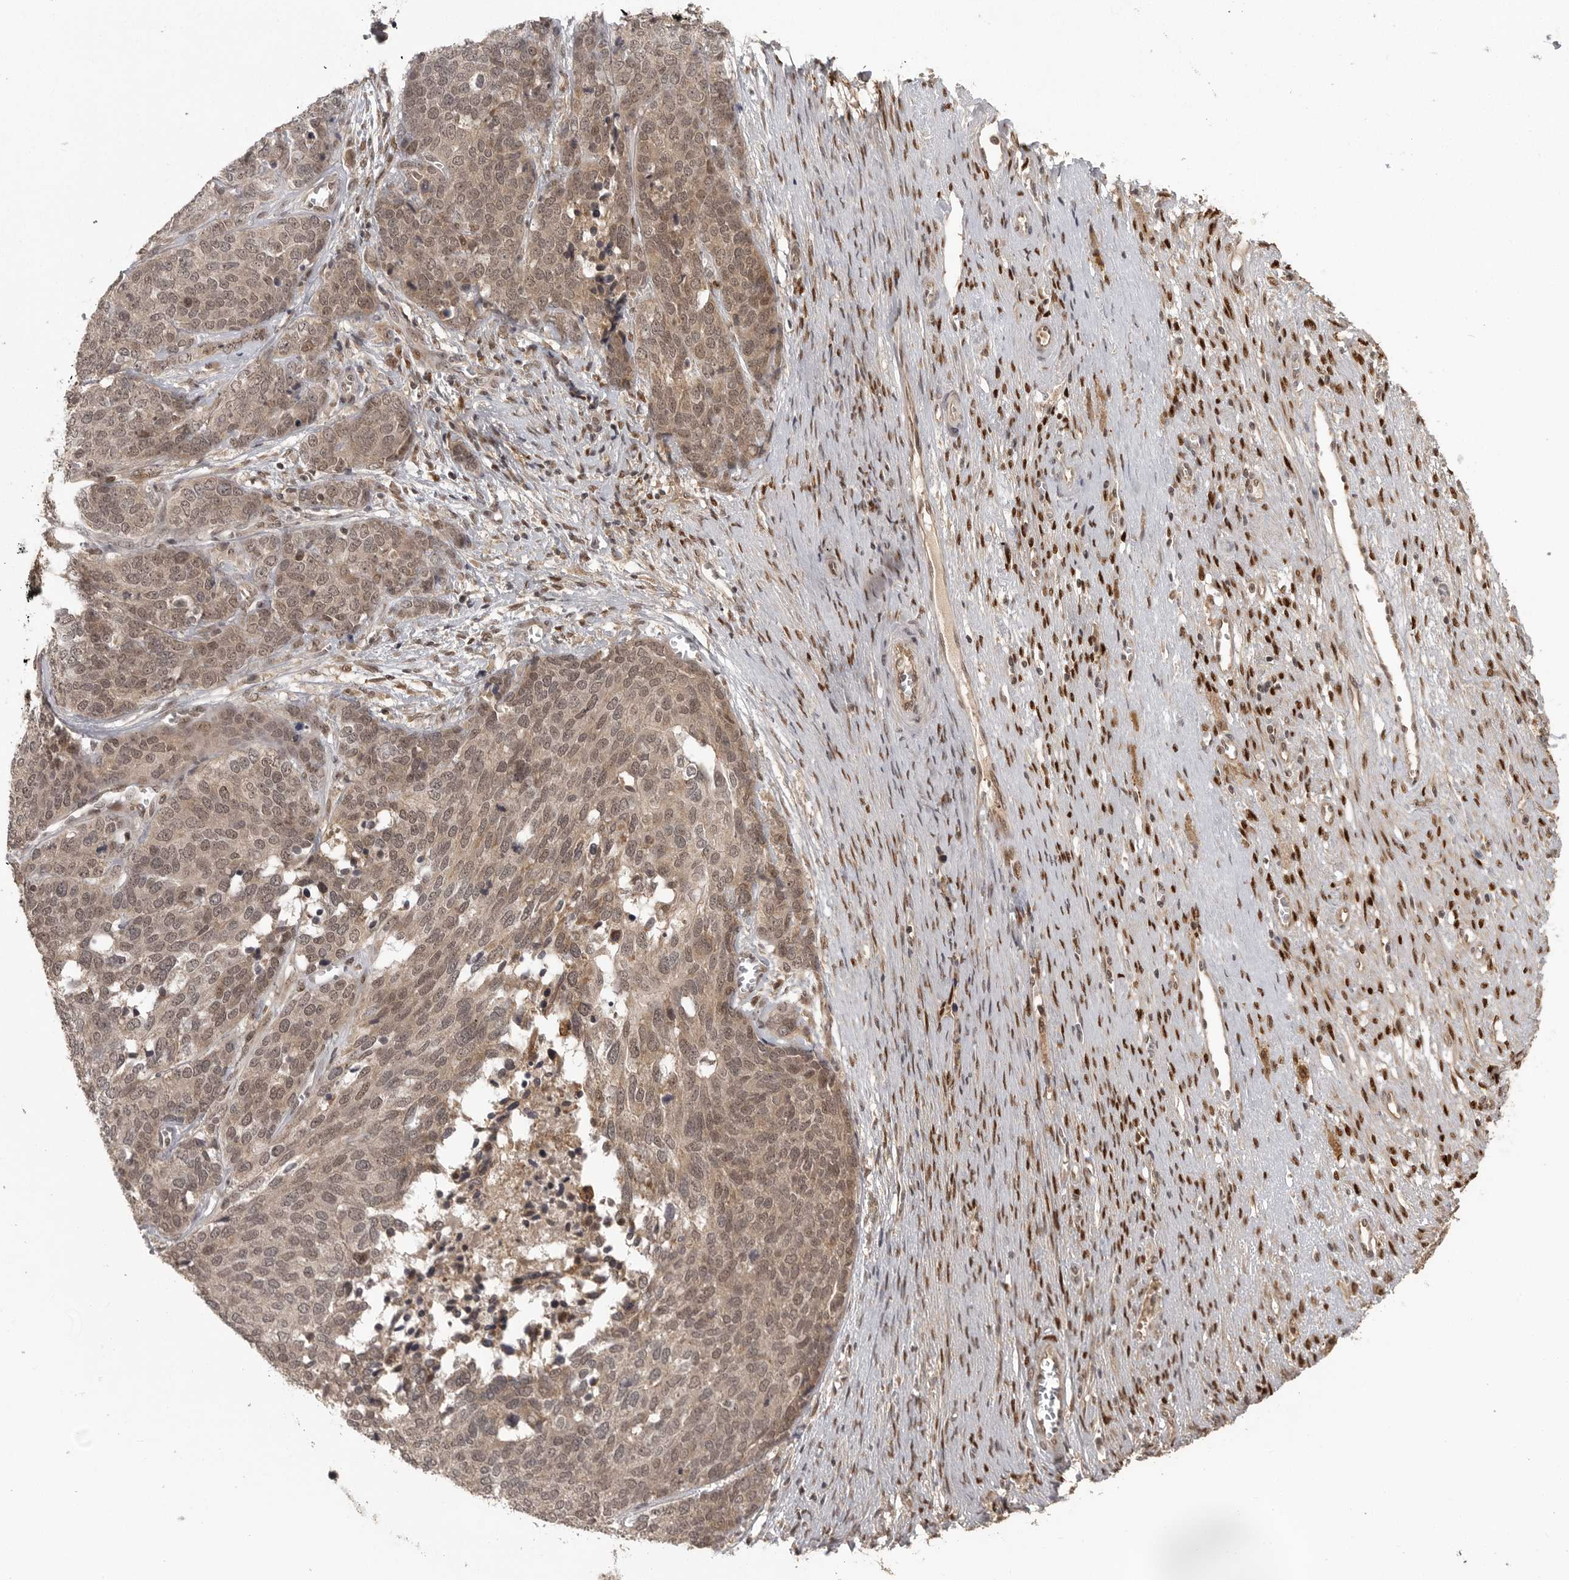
{"staining": {"intensity": "moderate", "quantity": ">75%", "location": "cytoplasmic/membranous,nuclear"}, "tissue": "ovarian cancer", "cell_type": "Tumor cells", "image_type": "cancer", "snomed": [{"axis": "morphology", "description": "Cystadenocarcinoma, serous, NOS"}, {"axis": "topography", "description": "Ovary"}], "caption": "Immunohistochemical staining of ovarian serous cystadenocarcinoma reveals medium levels of moderate cytoplasmic/membranous and nuclear positivity in about >75% of tumor cells.", "gene": "PEG3", "patient": {"sex": "female", "age": 44}}